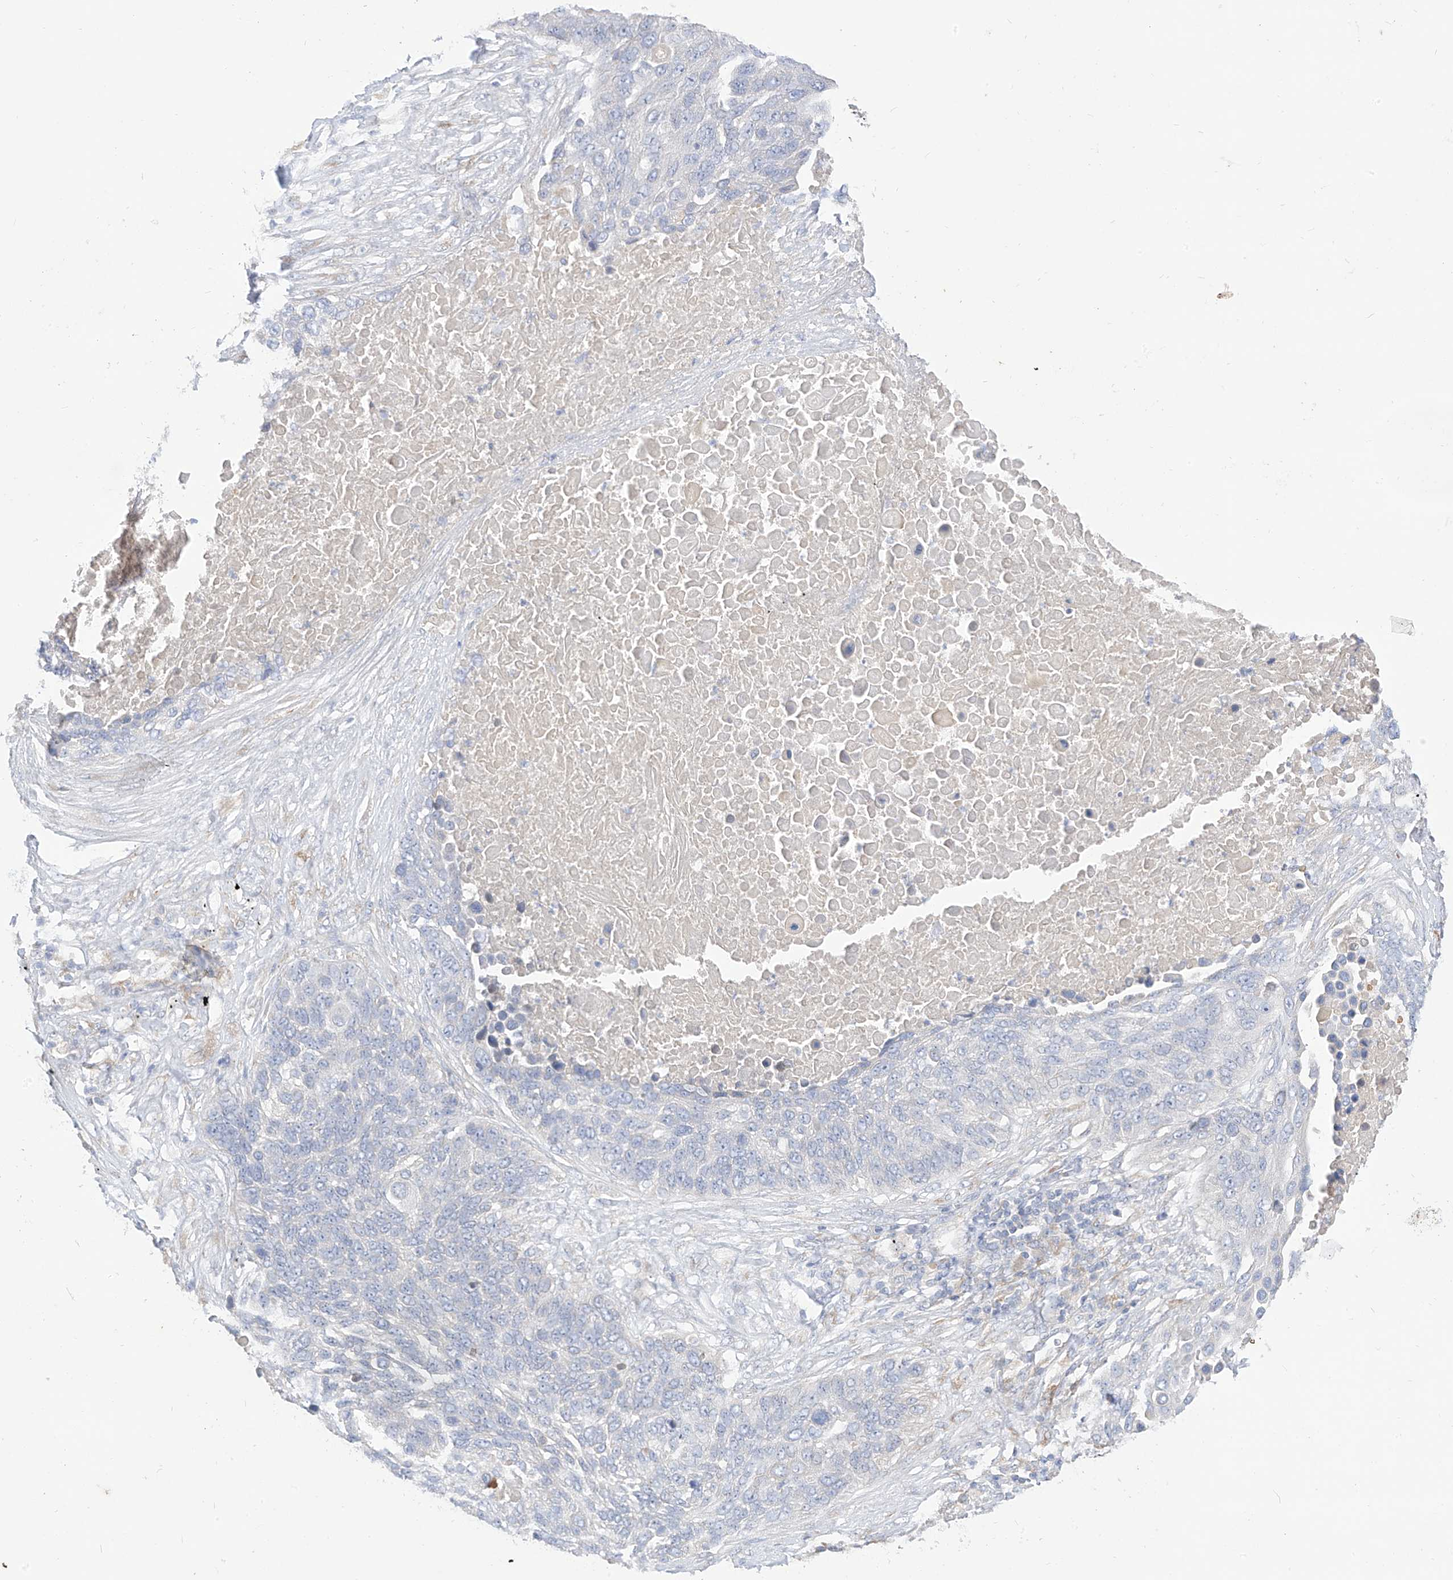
{"staining": {"intensity": "negative", "quantity": "none", "location": "none"}, "tissue": "lung cancer", "cell_type": "Tumor cells", "image_type": "cancer", "snomed": [{"axis": "morphology", "description": "Squamous cell carcinoma, NOS"}, {"axis": "topography", "description": "Lung"}], "caption": "Tumor cells are negative for brown protein staining in squamous cell carcinoma (lung). Brightfield microscopy of immunohistochemistry stained with DAB (3,3'-diaminobenzidine) (brown) and hematoxylin (blue), captured at high magnification.", "gene": "RASA2", "patient": {"sex": "male", "age": 66}}